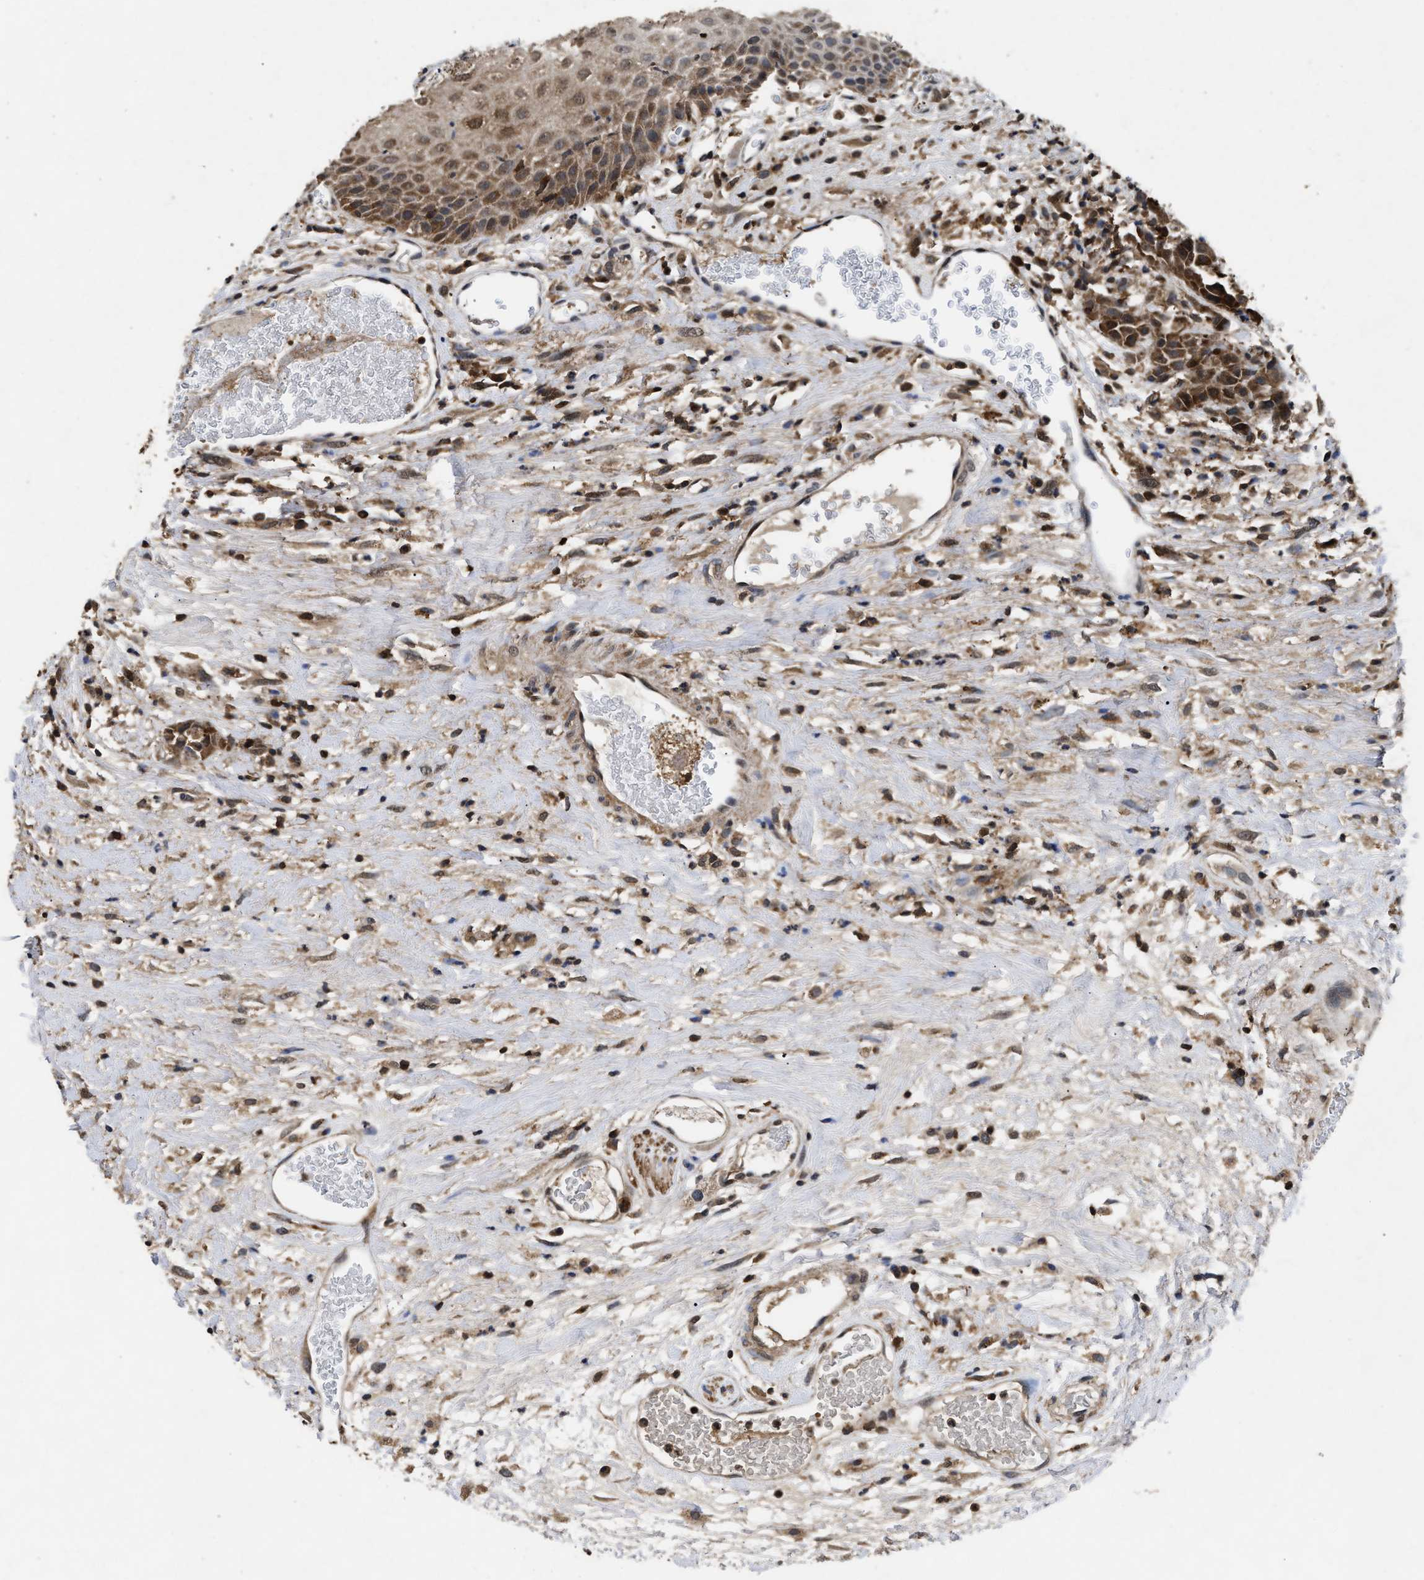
{"staining": {"intensity": "moderate", "quantity": ">75%", "location": "cytoplasmic/membranous"}, "tissue": "head and neck cancer", "cell_type": "Tumor cells", "image_type": "cancer", "snomed": [{"axis": "morphology", "description": "Normal tissue, NOS"}, {"axis": "morphology", "description": "Squamous cell carcinoma, NOS"}, {"axis": "topography", "description": "Cartilage tissue"}, {"axis": "topography", "description": "Head-Neck"}], "caption": "An immunohistochemistry (IHC) photomicrograph of neoplastic tissue is shown. Protein staining in brown highlights moderate cytoplasmic/membranous positivity in squamous cell carcinoma (head and neck) within tumor cells.", "gene": "ACAT2", "patient": {"sex": "male", "age": 62}}